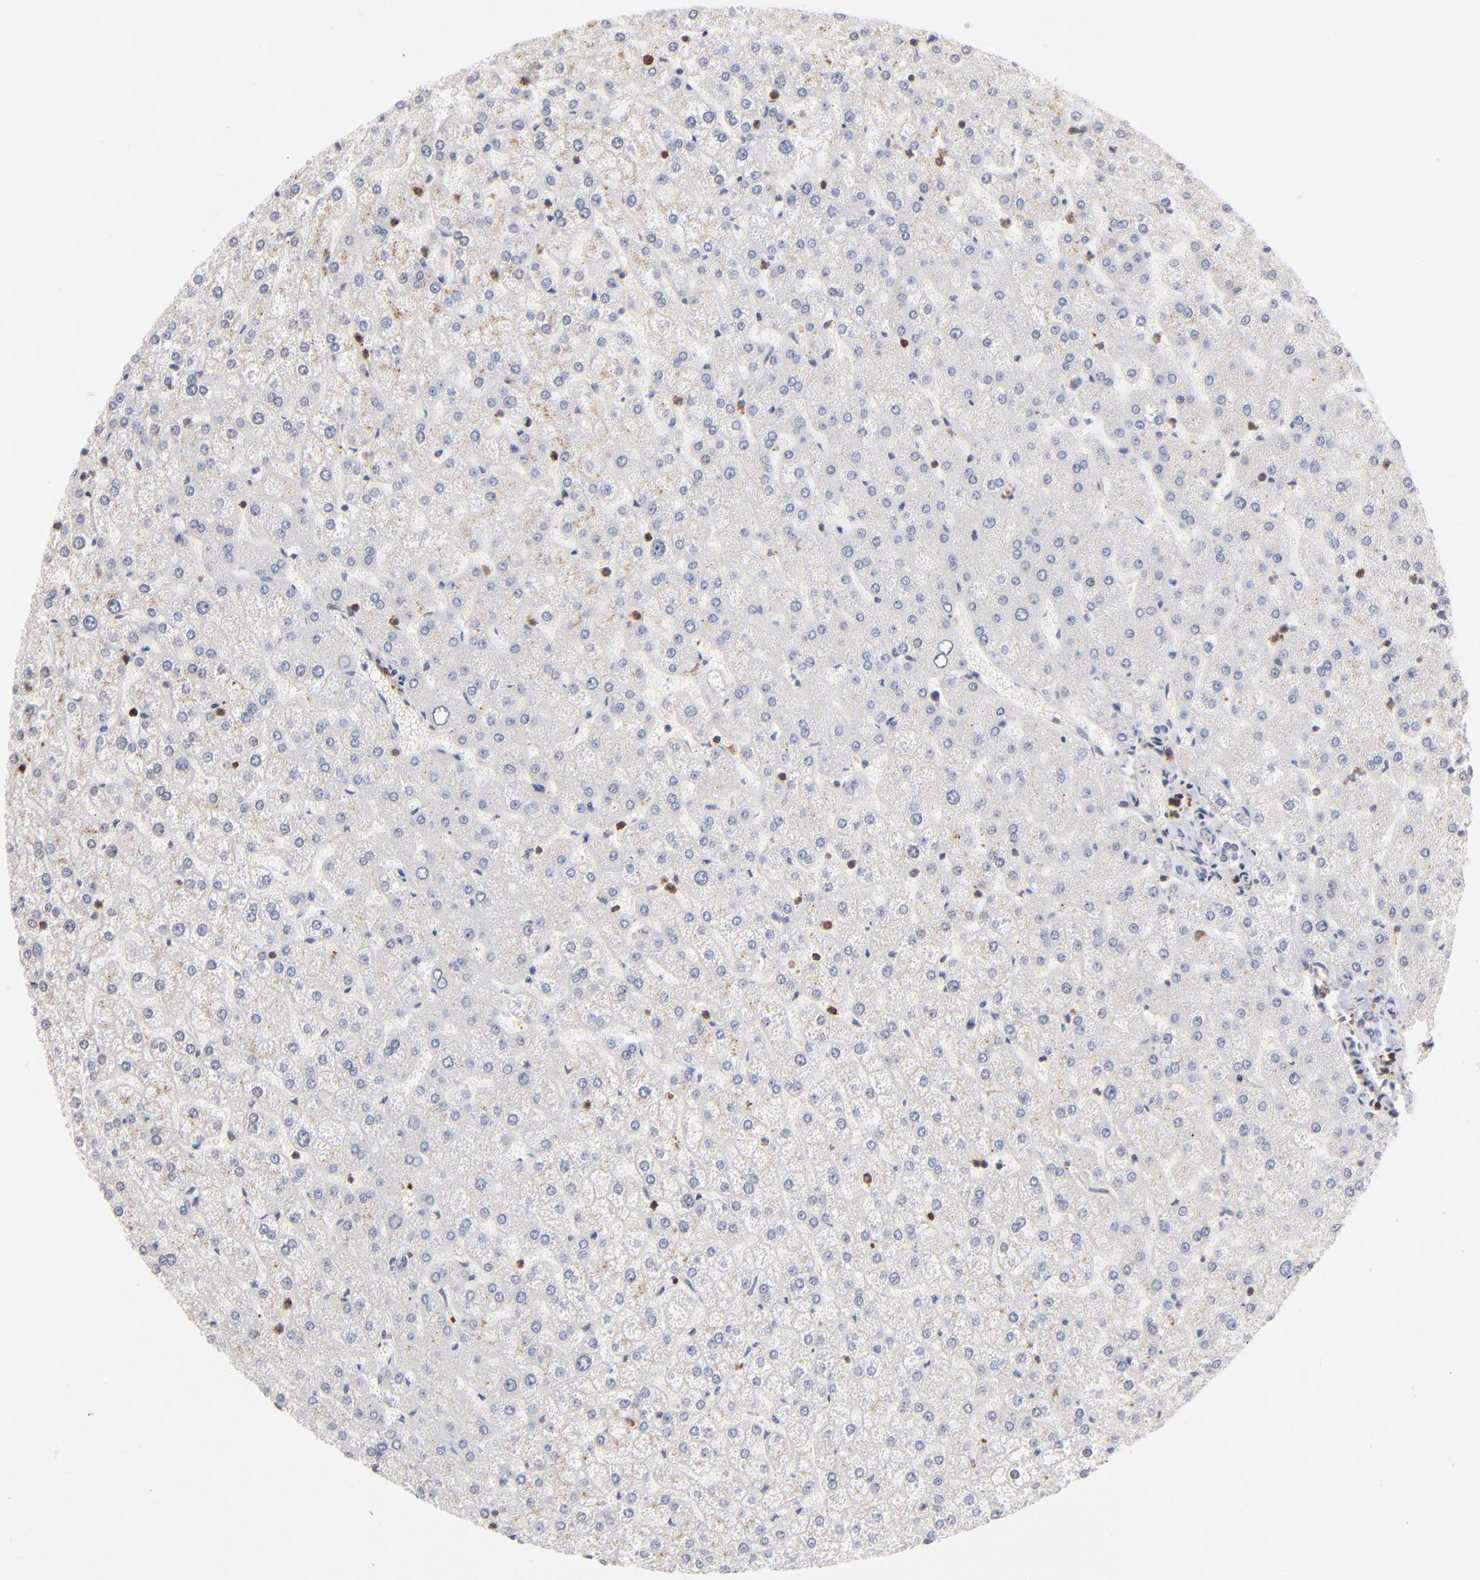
{"staining": {"intensity": "negative", "quantity": "none", "location": "none"}, "tissue": "liver", "cell_type": "Cholangiocytes", "image_type": "normal", "snomed": [{"axis": "morphology", "description": "Normal tissue, NOS"}, {"axis": "topography", "description": "Liver"}], "caption": "Cholangiocytes show no significant staining in unremarkable liver.", "gene": "WIPF1", "patient": {"sex": "female", "age": 32}}